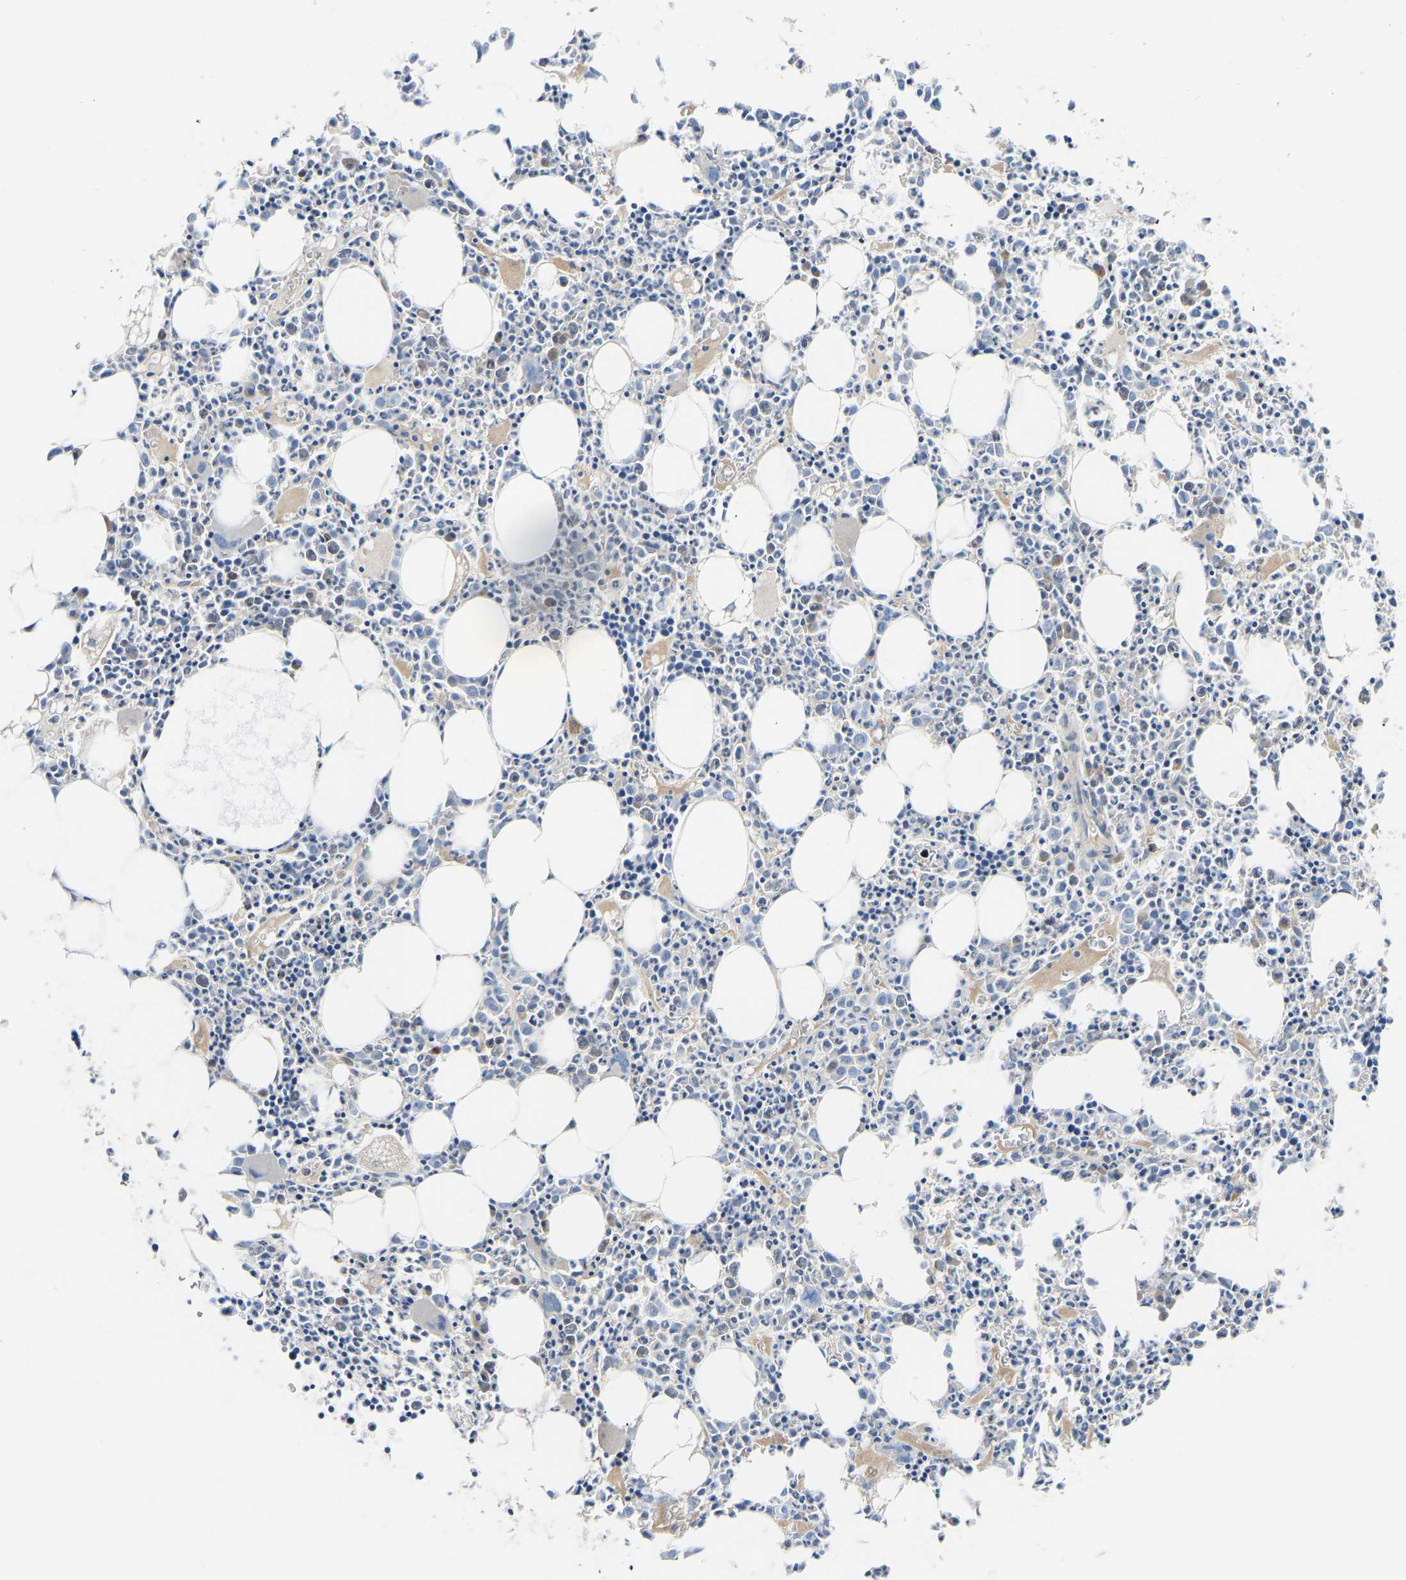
{"staining": {"intensity": "moderate", "quantity": "<25%", "location": "cytoplasmic/membranous"}, "tissue": "bone marrow", "cell_type": "Hematopoietic cells", "image_type": "normal", "snomed": [{"axis": "morphology", "description": "Normal tissue, NOS"}, {"axis": "morphology", "description": "Inflammation, NOS"}, {"axis": "topography", "description": "Bone marrow"}], "caption": "DAB immunohistochemical staining of unremarkable human bone marrow displays moderate cytoplasmic/membranous protein positivity in approximately <25% of hematopoietic cells.", "gene": "RBP1", "patient": {"sex": "female", "age": 40}}